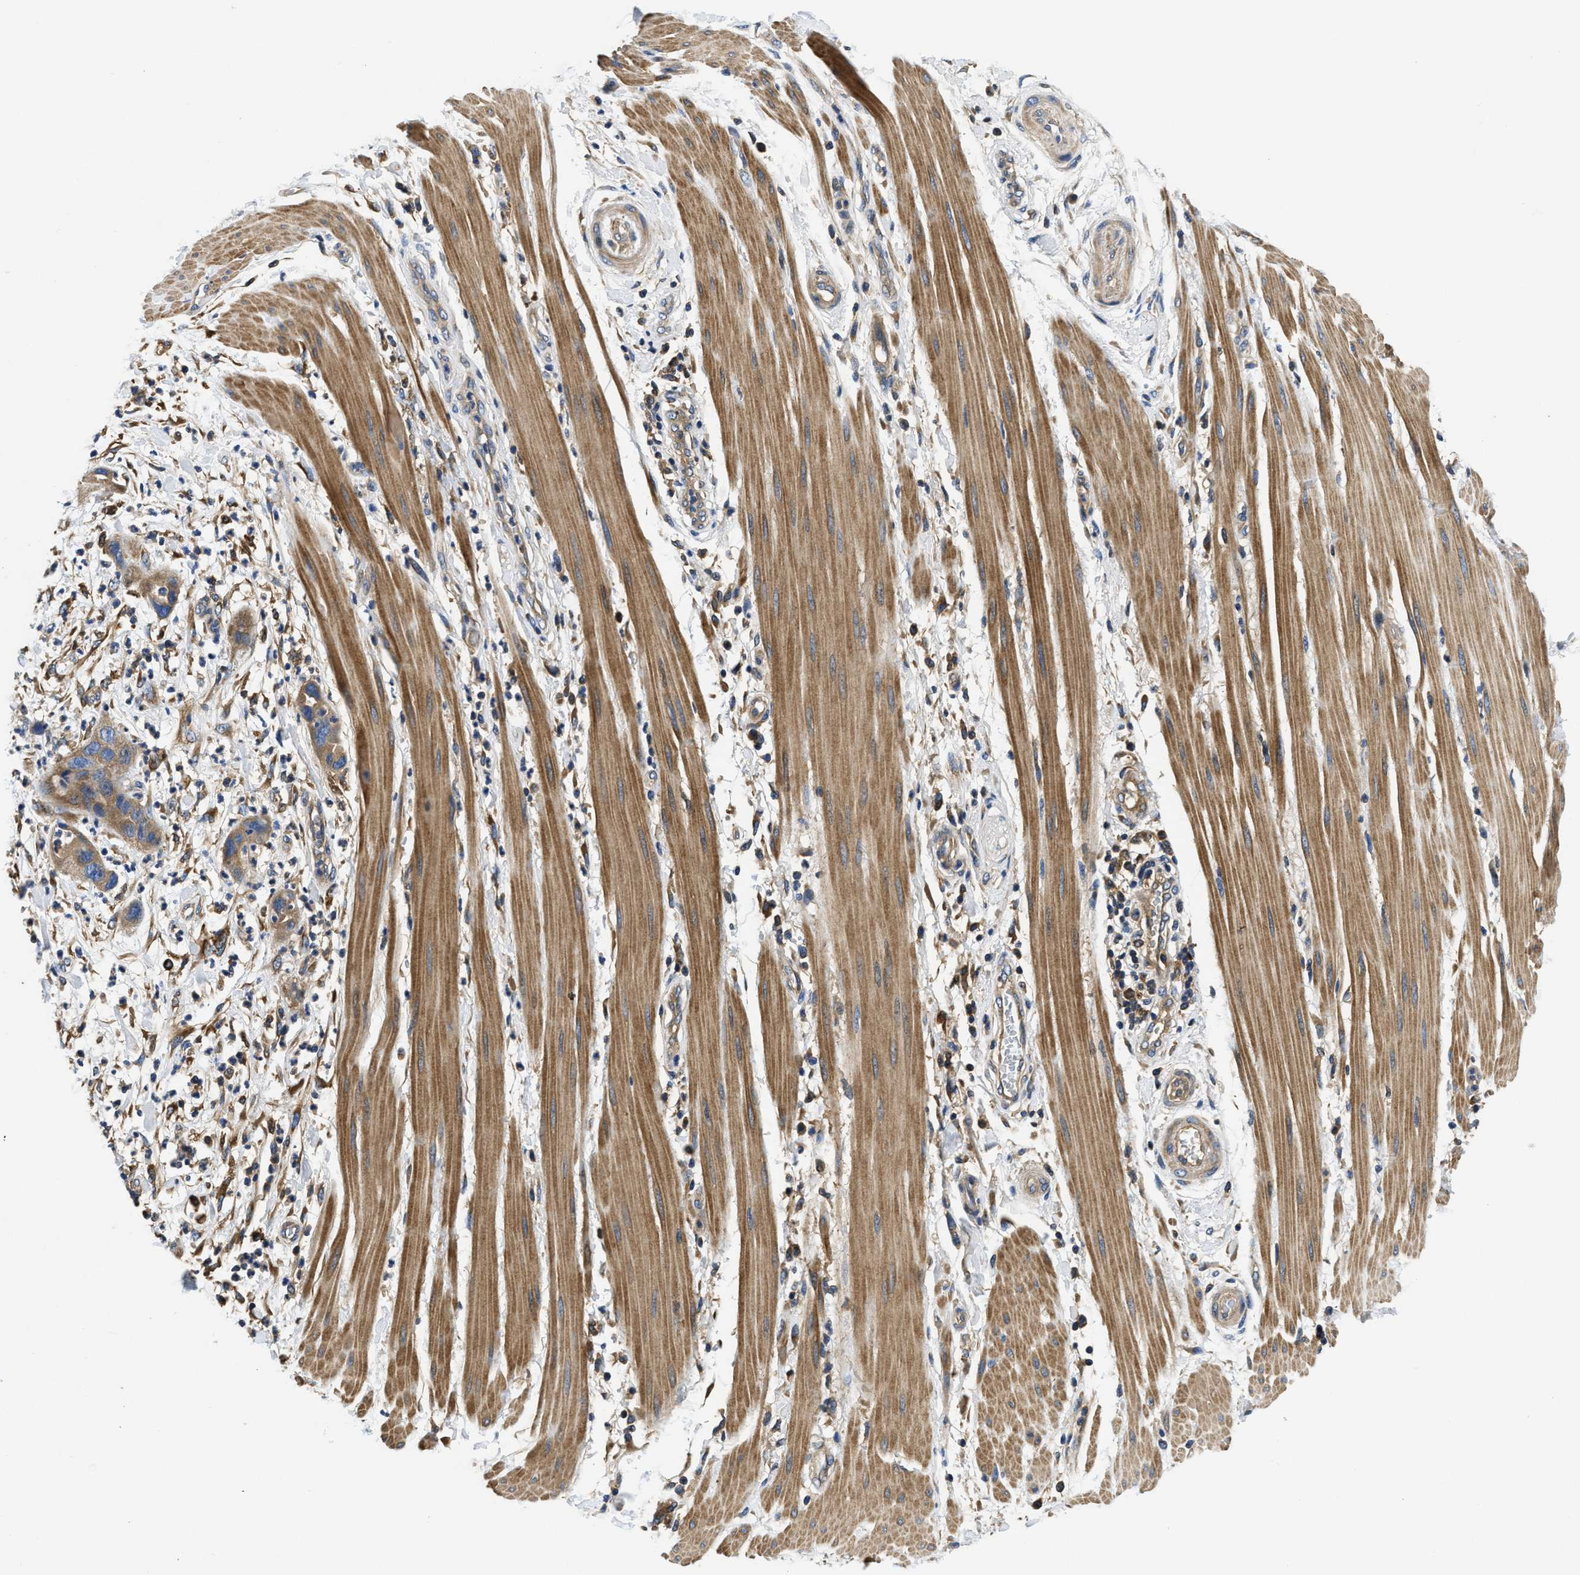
{"staining": {"intensity": "moderate", "quantity": ">75%", "location": "cytoplasmic/membranous"}, "tissue": "pancreatic cancer", "cell_type": "Tumor cells", "image_type": "cancer", "snomed": [{"axis": "morphology", "description": "Adenocarcinoma, NOS"}, {"axis": "topography", "description": "Pancreas"}], "caption": "Protein expression analysis of human pancreatic cancer reveals moderate cytoplasmic/membranous expression in approximately >75% of tumor cells.", "gene": "STAT2", "patient": {"sex": "female", "age": 71}}